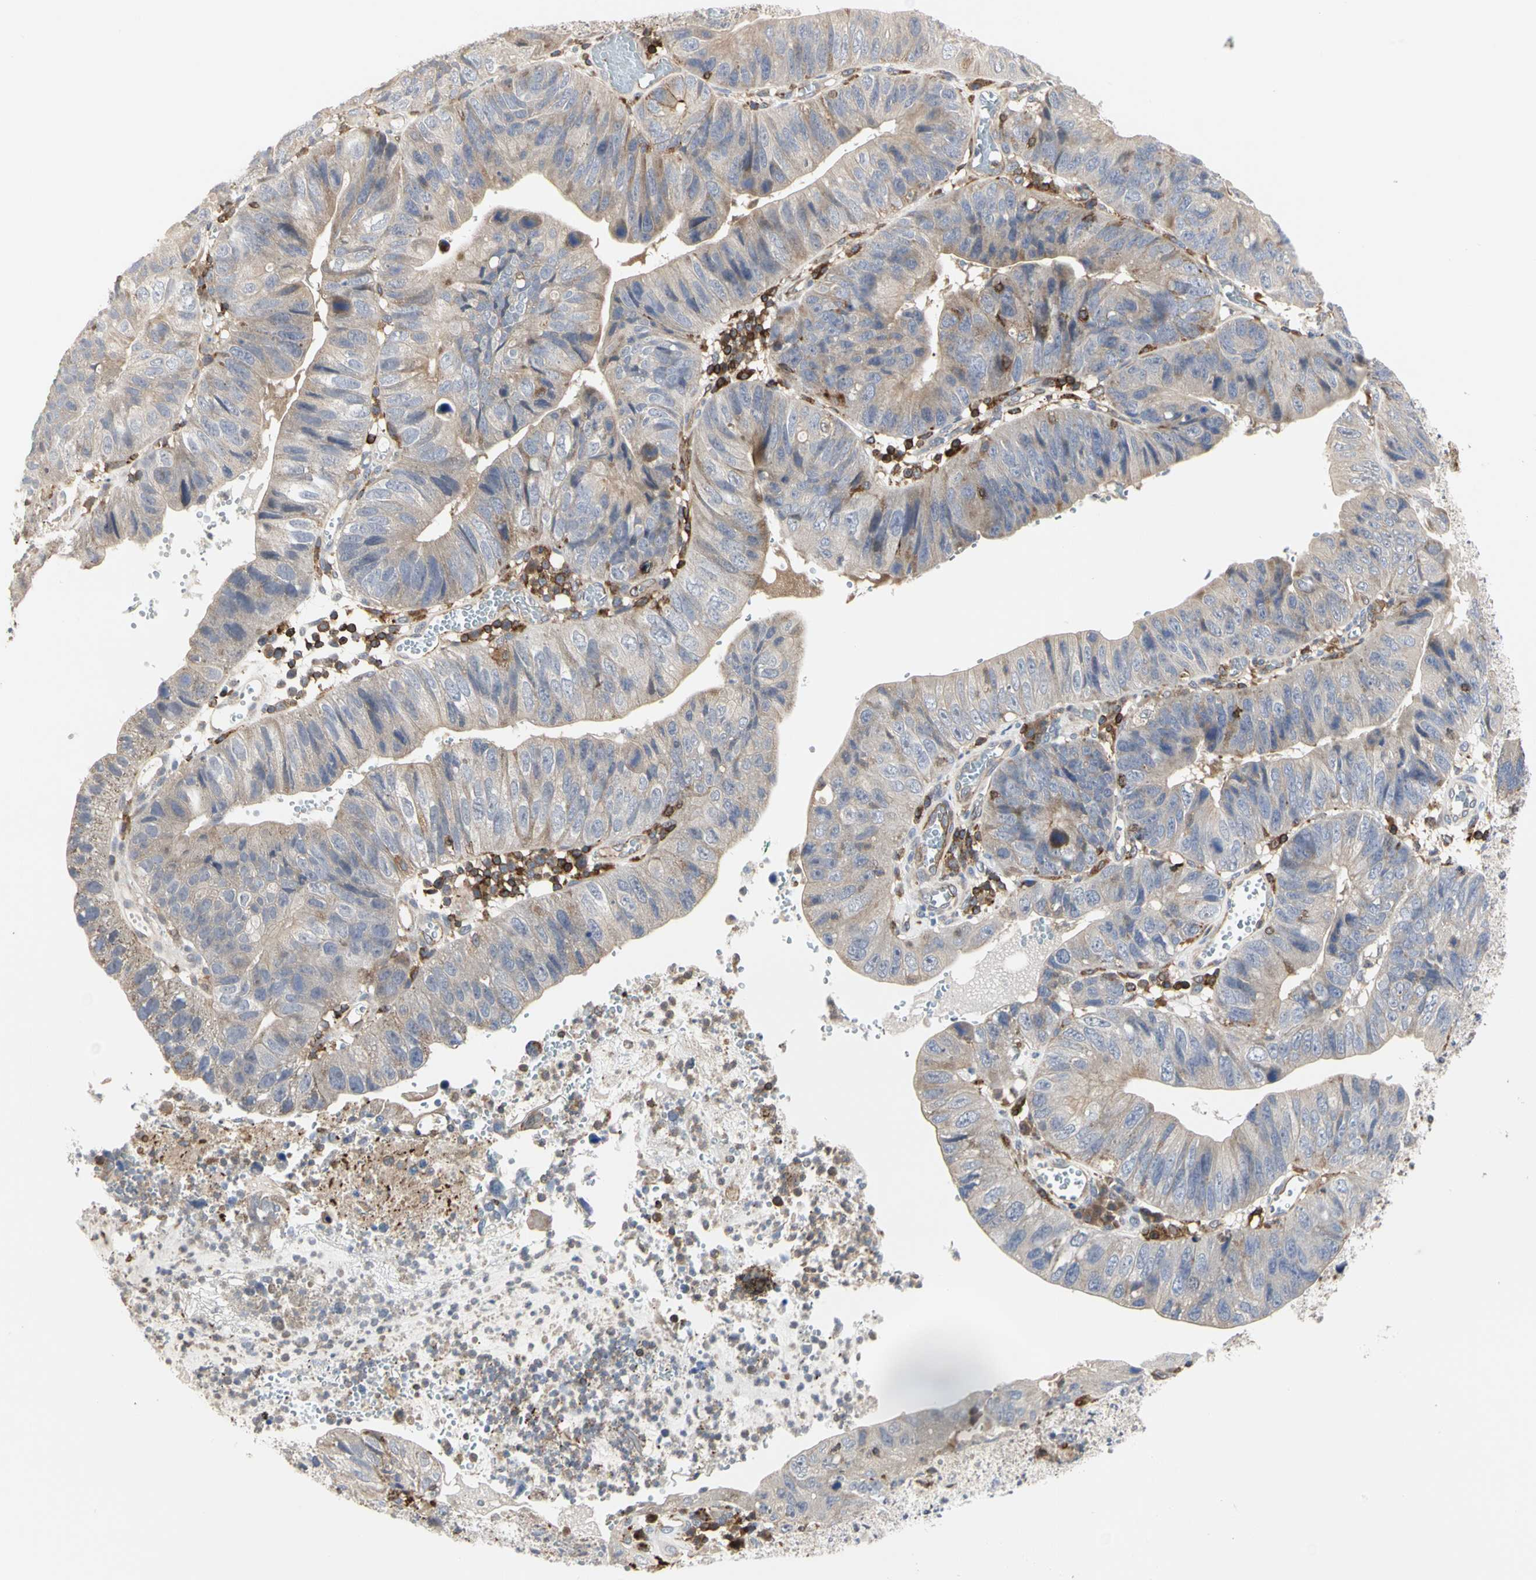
{"staining": {"intensity": "weak", "quantity": "25%-75%", "location": "cytoplasmic/membranous"}, "tissue": "stomach cancer", "cell_type": "Tumor cells", "image_type": "cancer", "snomed": [{"axis": "morphology", "description": "Adenocarcinoma, NOS"}, {"axis": "topography", "description": "Stomach"}], "caption": "Weak cytoplasmic/membranous positivity is present in approximately 25%-75% of tumor cells in stomach adenocarcinoma.", "gene": "NAPG", "patient": {"sex": "male", "age": 59}}